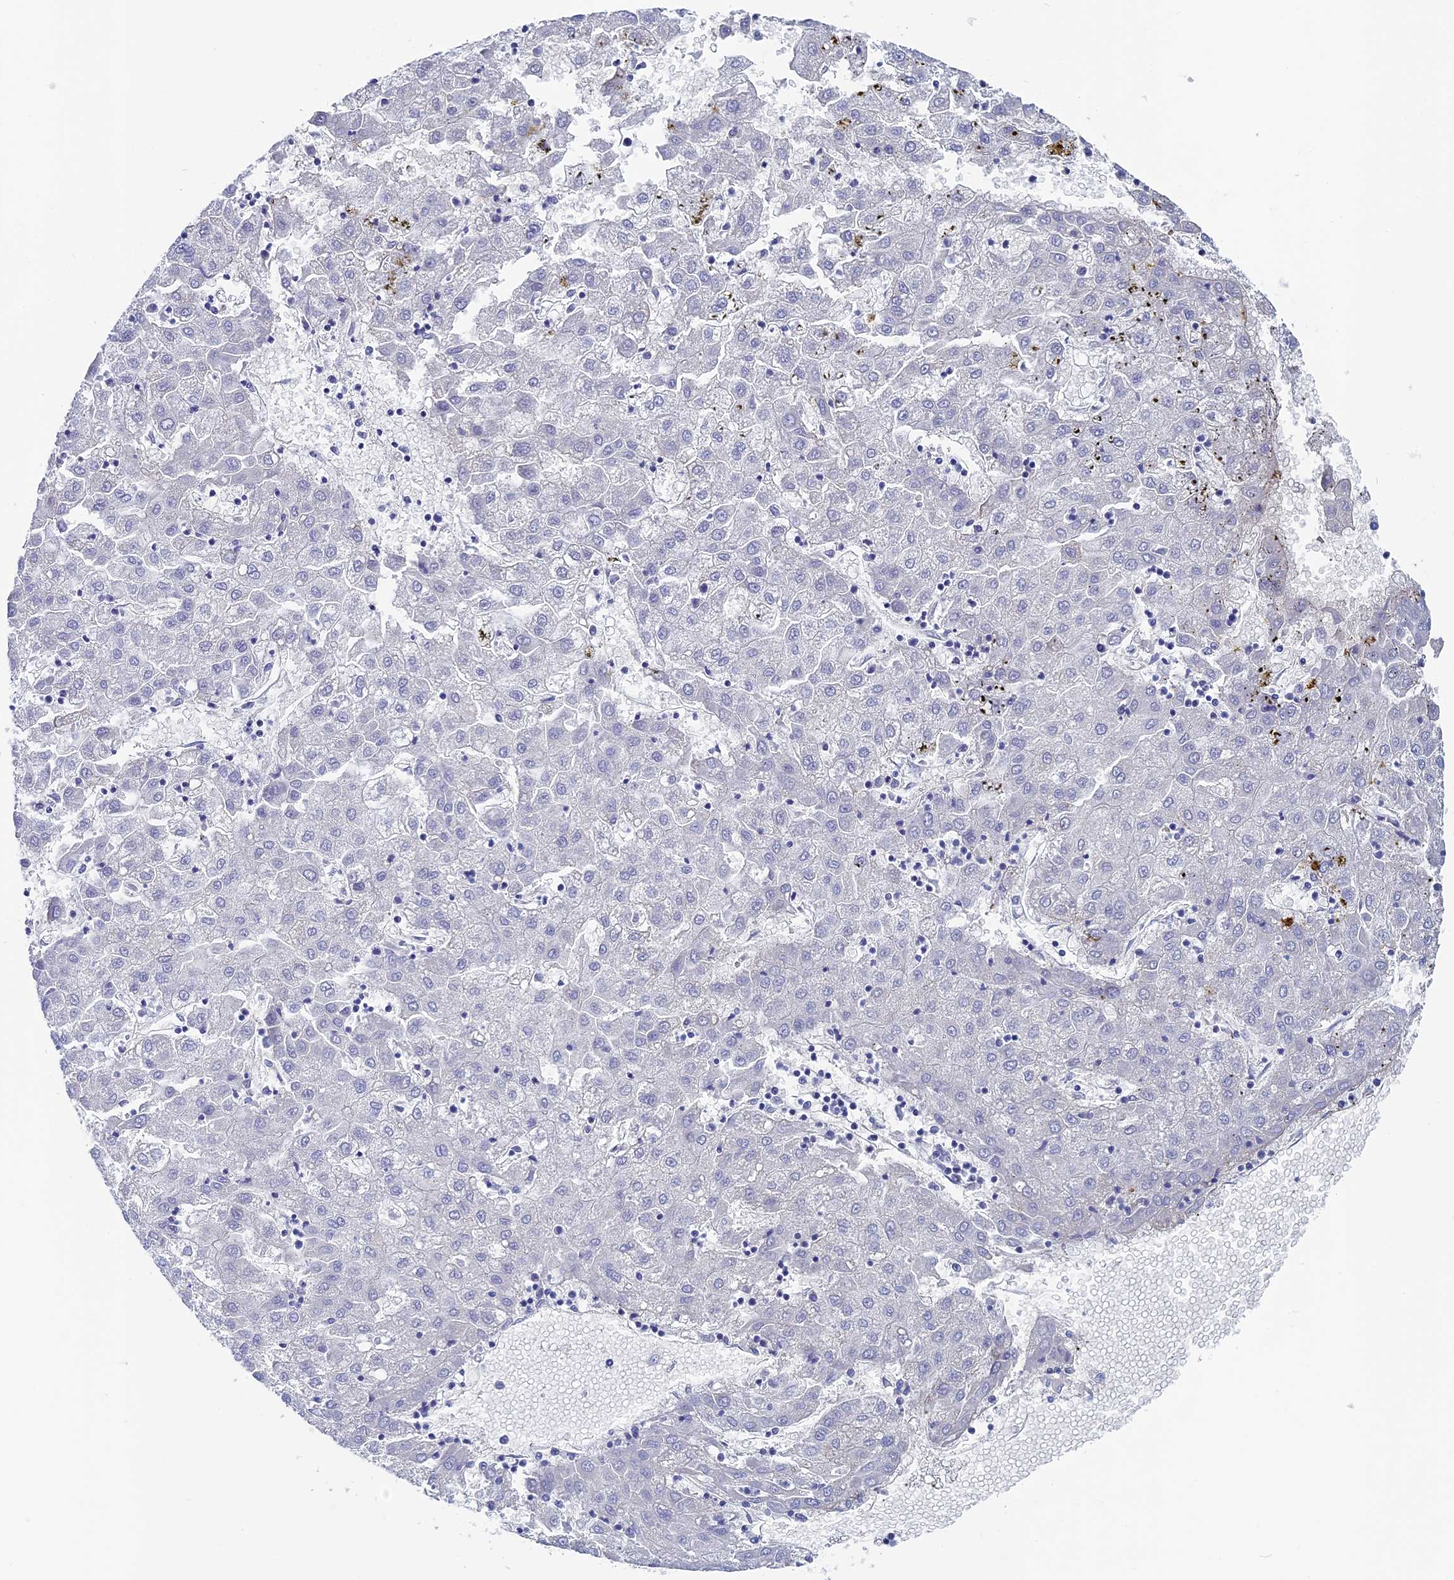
{"staining": {"intensity": "negative", "quantity": "none", "location": "none"}, "tissue": "liver cancer", "cell_type": "Tumor cells", "image_type": "cancer", "snomed": [{"axis": "morphology", "description": "Carcinoma, Hepatocellular, NOS"}, {"axis": "topography", "description": "Liver"}], "caption": "Immunohistochemistry (IHC) of liver cancer (hepatocellular carcinoma) displays no positivity in tumor cells.", "gene": "UNC119", "patient": {"sex": "male", "age": 72}}